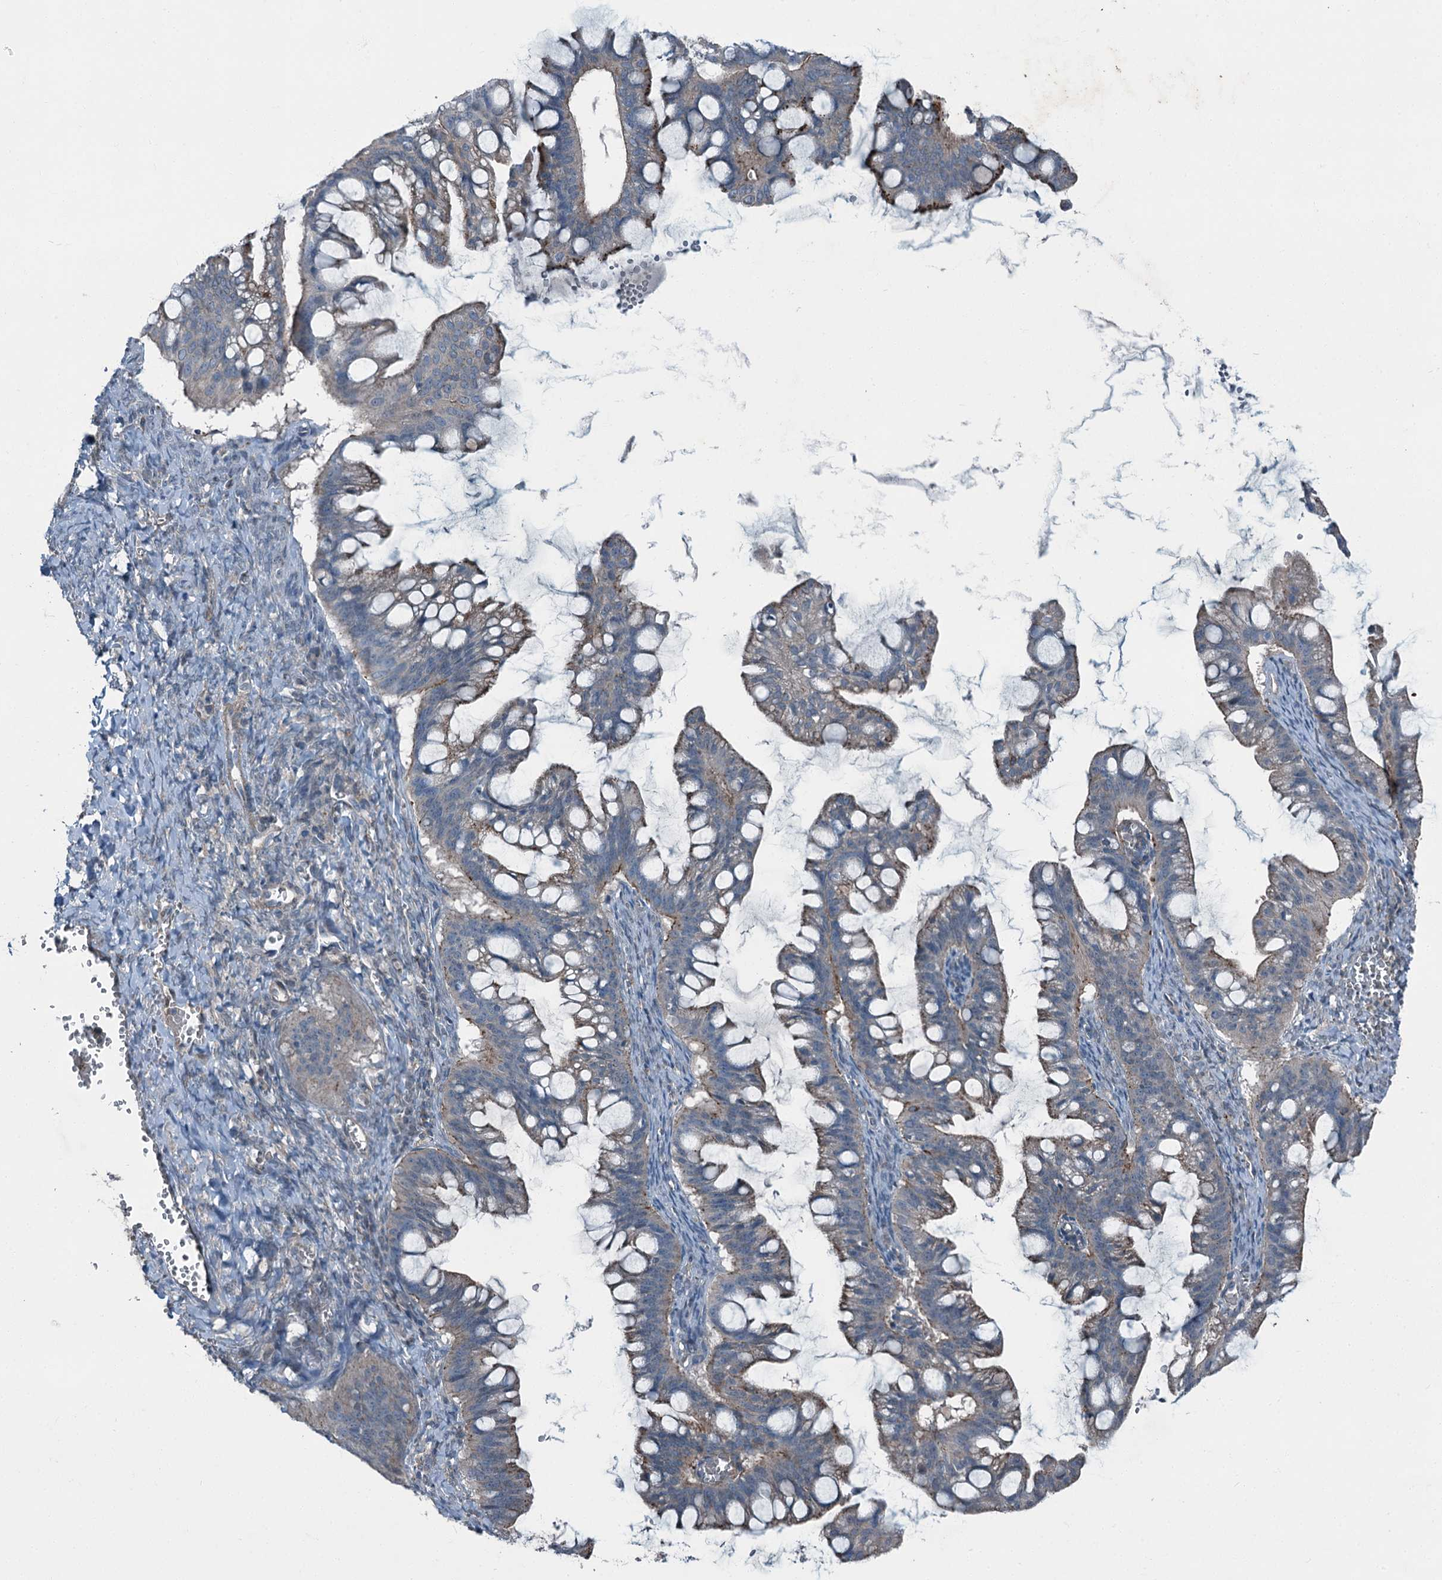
{"staining": {"intensity": "moderate", "quantity": "<25%", "location": "cytoplasmic/membranous"}, "tissue": "ovarian cancer", "cell_type": "Tumor cells", "image_type": "cancer", "snomed": [{"axis": "morphology", "description": "Cystadenocarcinoma, mucinous, NOS"}, {"axis": "topography", "description": "Ovary"}], "caption": "Mucinous cystadenocarcinoma (ovarian) tissue reveals moderate cytoplasmic/membranous positivity in approximately <25% of tumor cells (DAB IHC, brown staining for protein, blue staining for nuclei).", "gene": "AXL", "patient": {"sex": "female", "age": 73}}